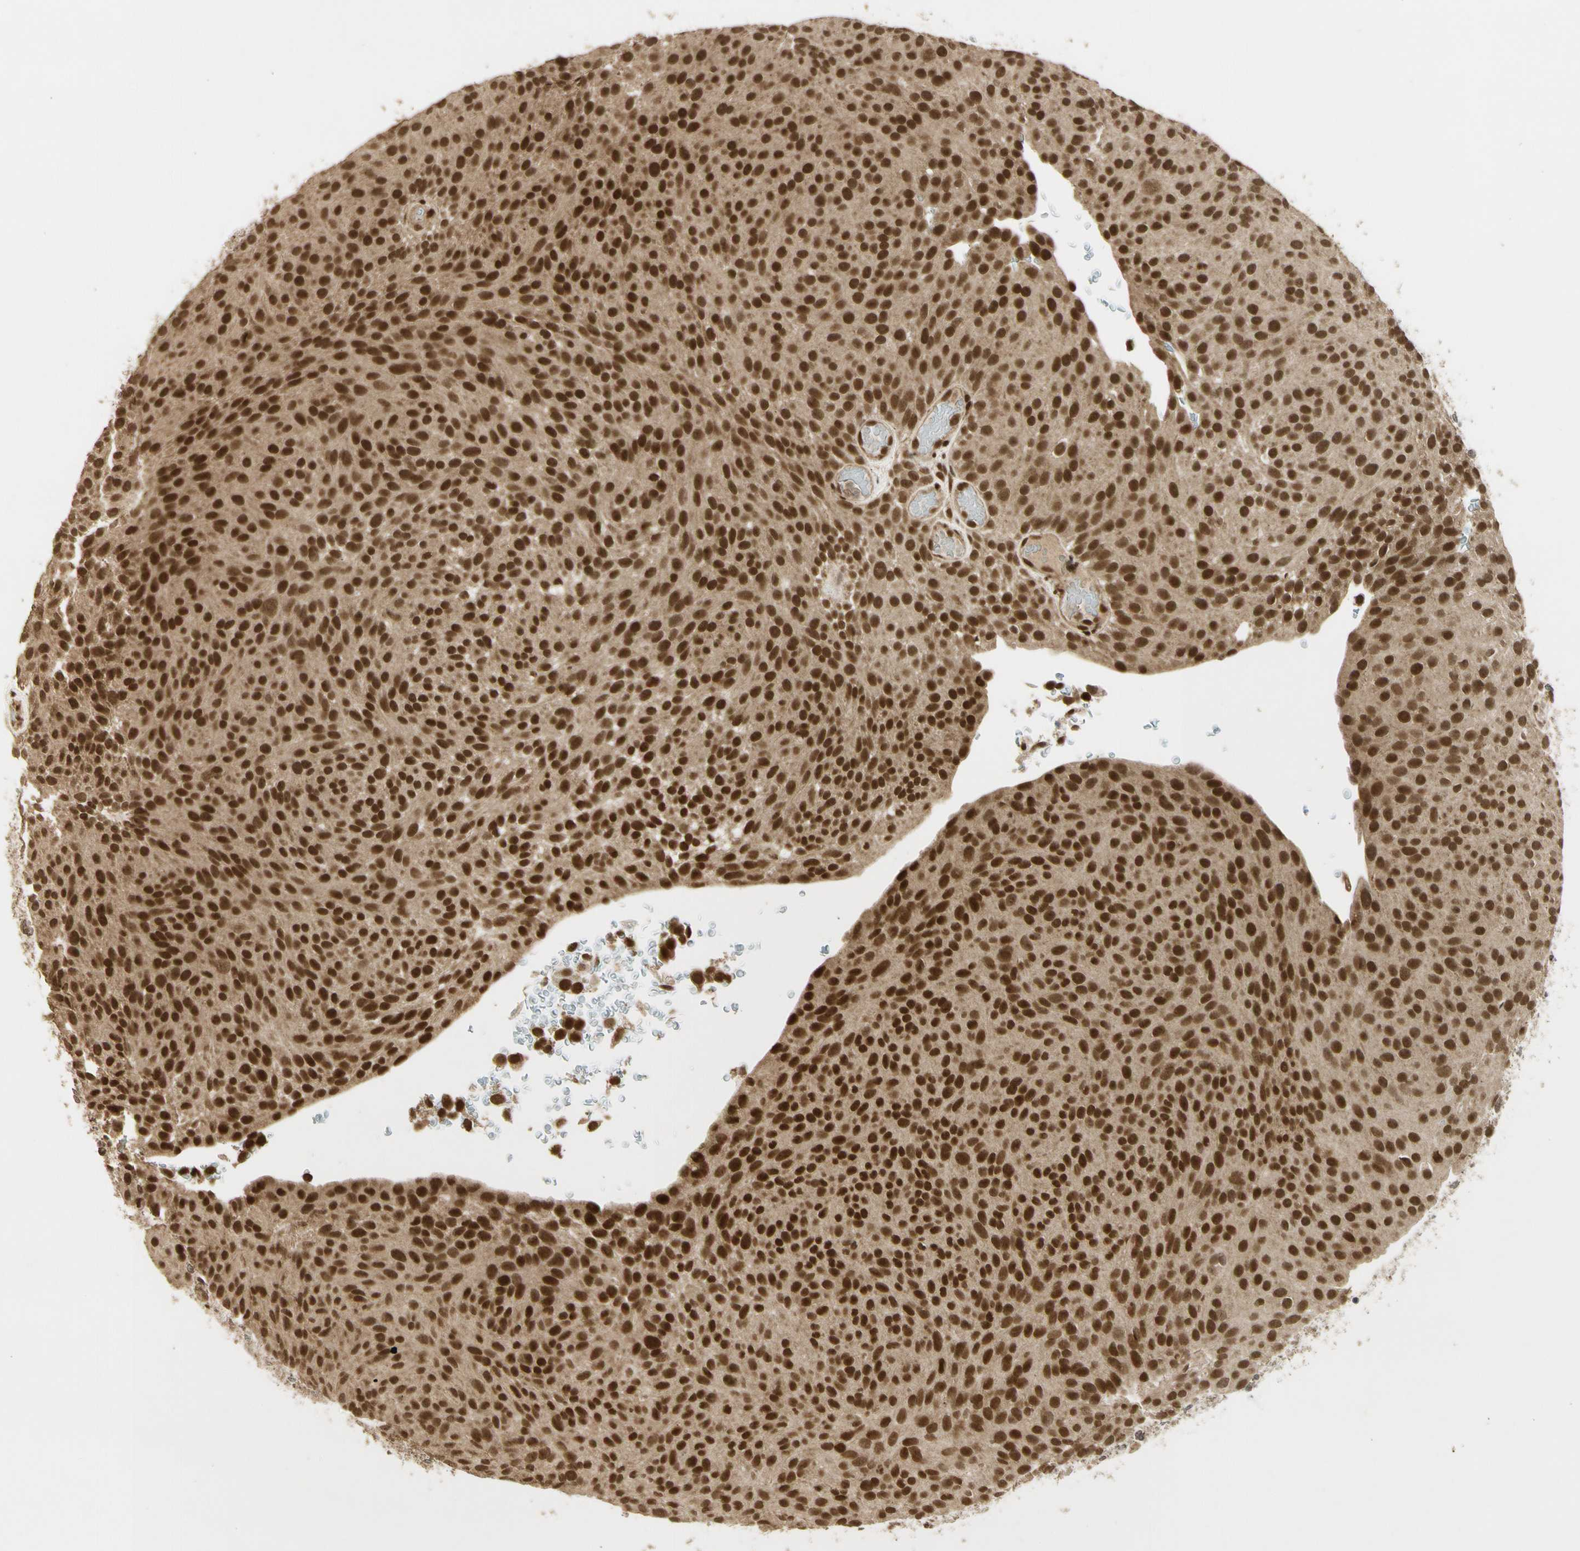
{"staining": {"intensity": "strong", "quantity": ">75%", "location": "cytoplasmic/membranous,nuclear"}, "tissue": "urothelial cancer", "cell_type": "Tumor cells", "image_type": "cancer", "snomed": [{"axis": "morphology", "description": "Urothelial carcinoma, Low grade"}, {"axis": "topography", "description": "Urinary bladder"}], "caption": "The immunohistochemical stain shows strong cytoplasmic/membranous and nuclear positivity in tumor cells of urothelial carcinoma (low-grade) tissue.", "gene": "ZNF135", "patient": {"sex": "male", "age": 78}}